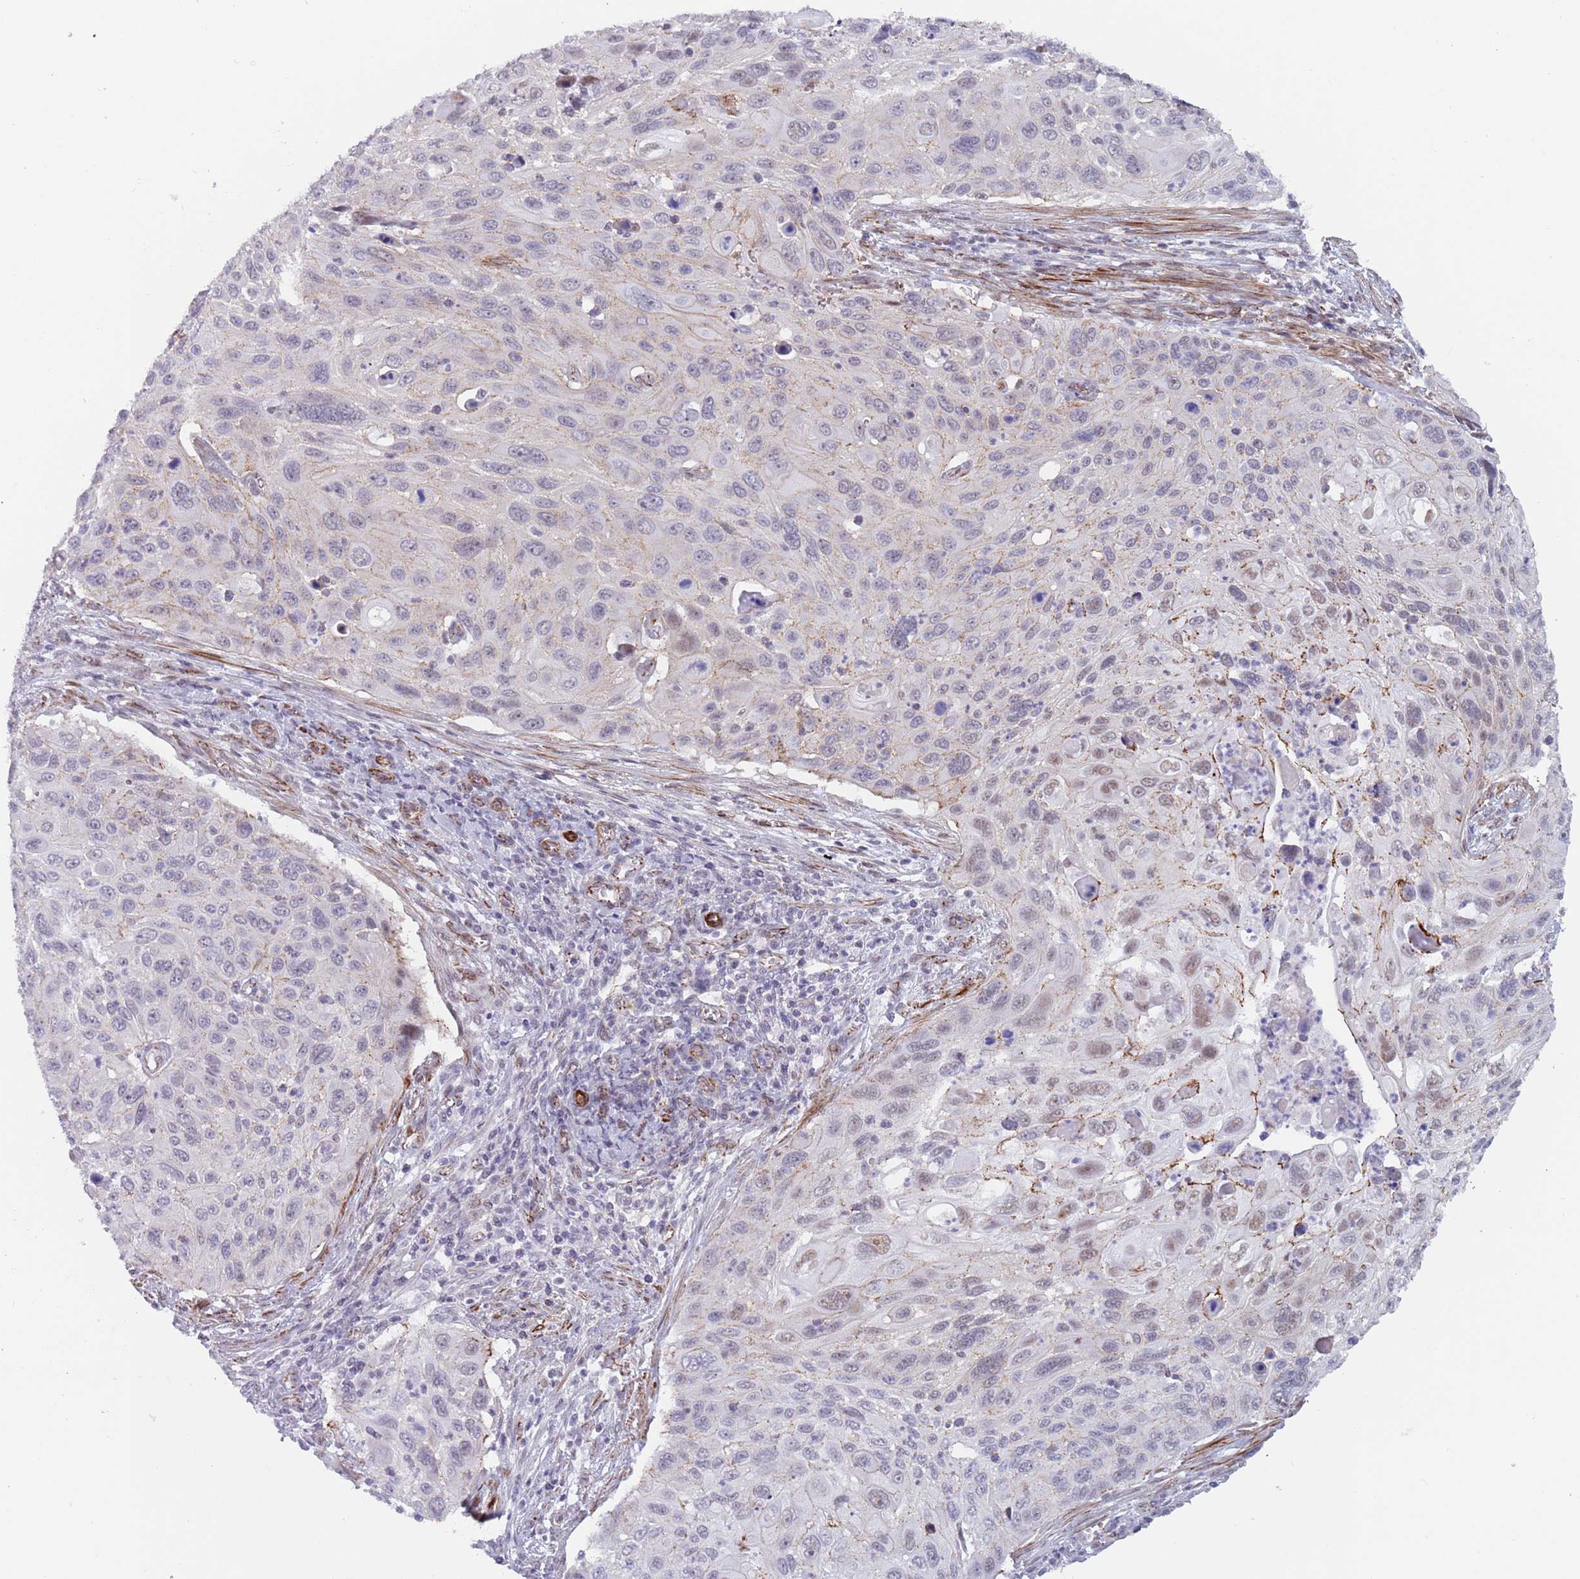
{"staining": {"intensity": "weak", "quantity": "<25%", "location": "nuclear"}, "tissue": "cervical cancer", "cell_type": "Tumor cells", "image_type": "cancer", "snomed": [{"axis": "morphology", "description": "Squamous cell carcinoma, NOS"}, {"axis": "topography", "description": "Cervix"}], "caption": "This is an immunohistochemistry (IHC) histopathology image of squamous cell carcinoma (cervical). There is no positivity in tumor cells.", "gene": "OR5A2", "patient": {"sex": "female", "age": 70}}